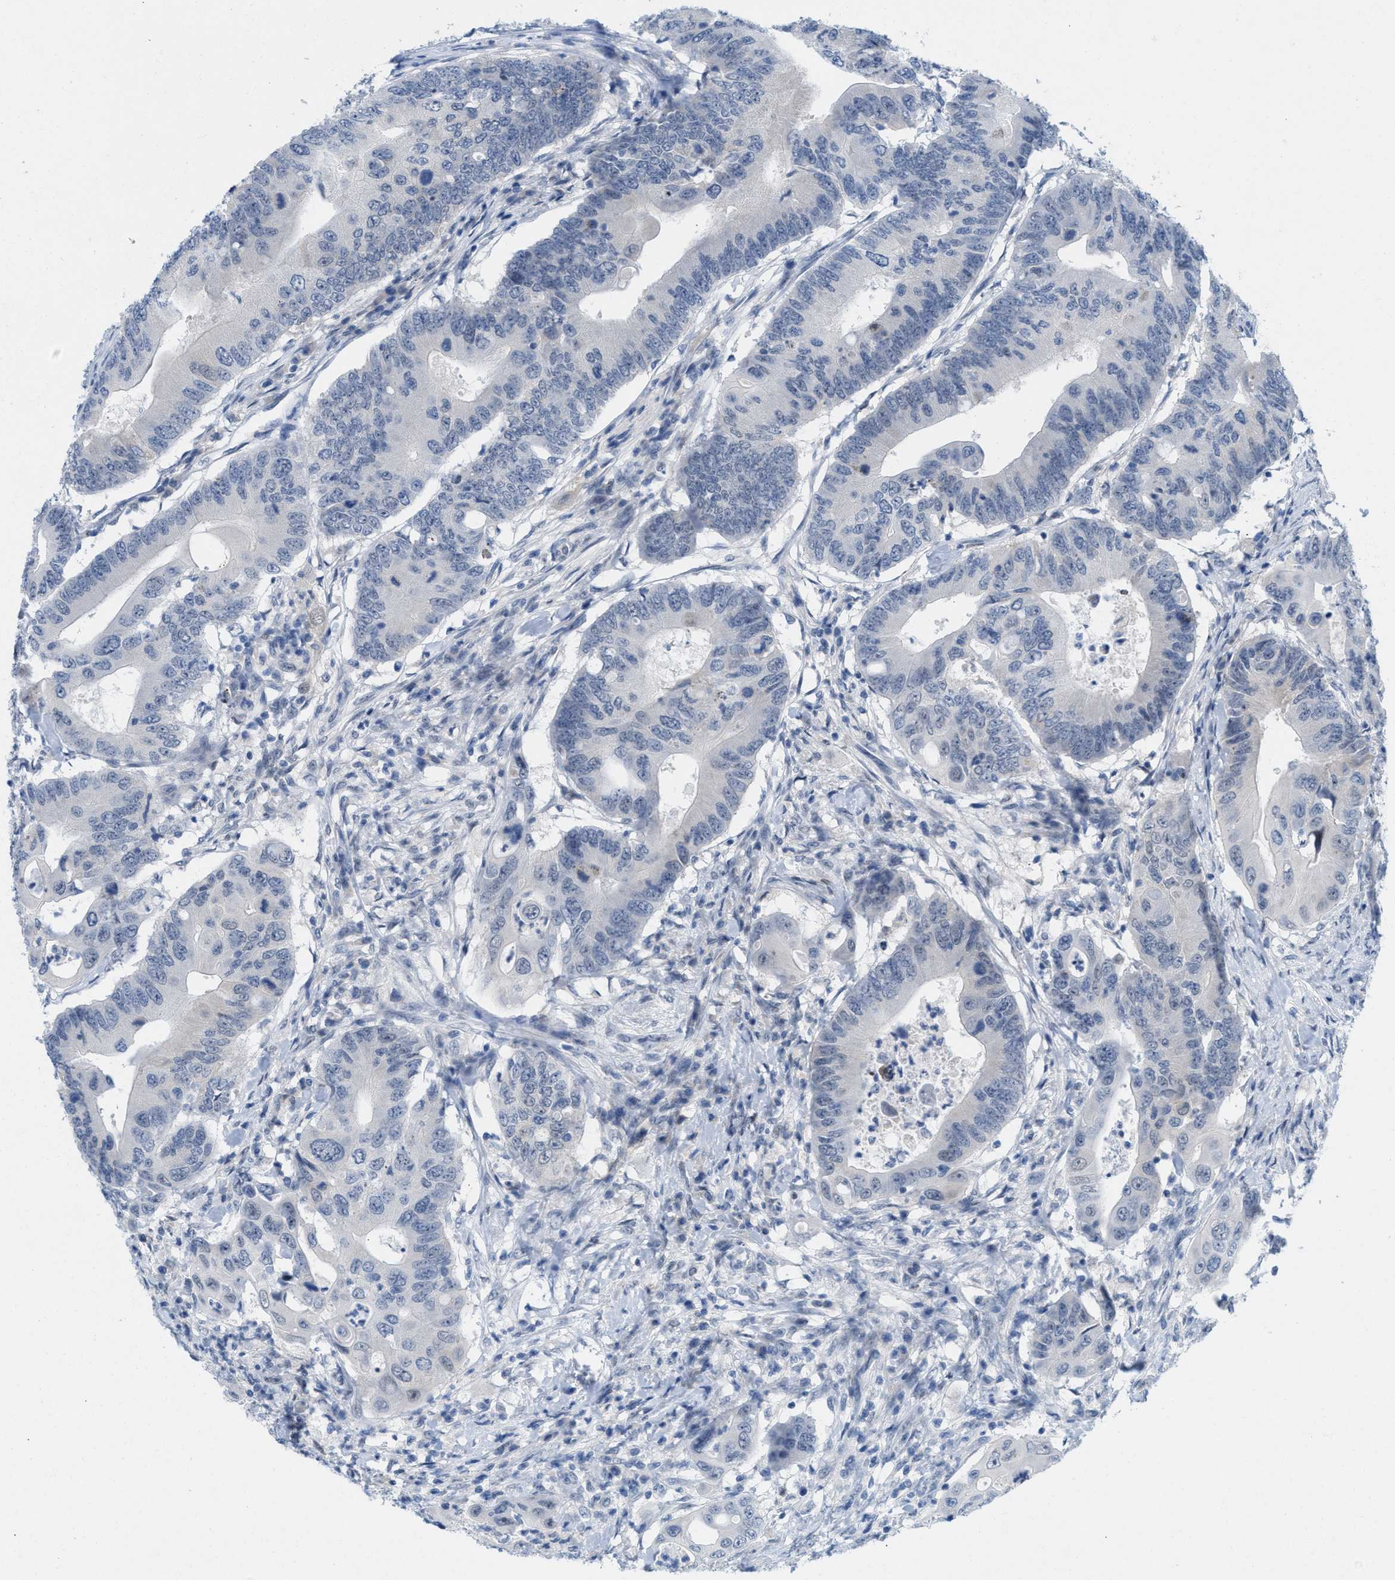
{"staining": {"intensity": "negative", "quantity": "none", "location": "none"}, "tissue": "colorectal cancer", "cell_type": "Tumor cells", "image_type": "cancer", "snomed": [{"axis": "morphology", "description": "Adenocarcinoma, NOS"}, {"axis": "topography", "description": "Colon"}], "caption": "An image of colorectal cancer (adenocarcinoma) stained for a protein reveals no brown staining in tumor cells. (DAB IHC, high magnification).", "gene": "WIPI2", "patient": {"sex": "male", "age": 71}}